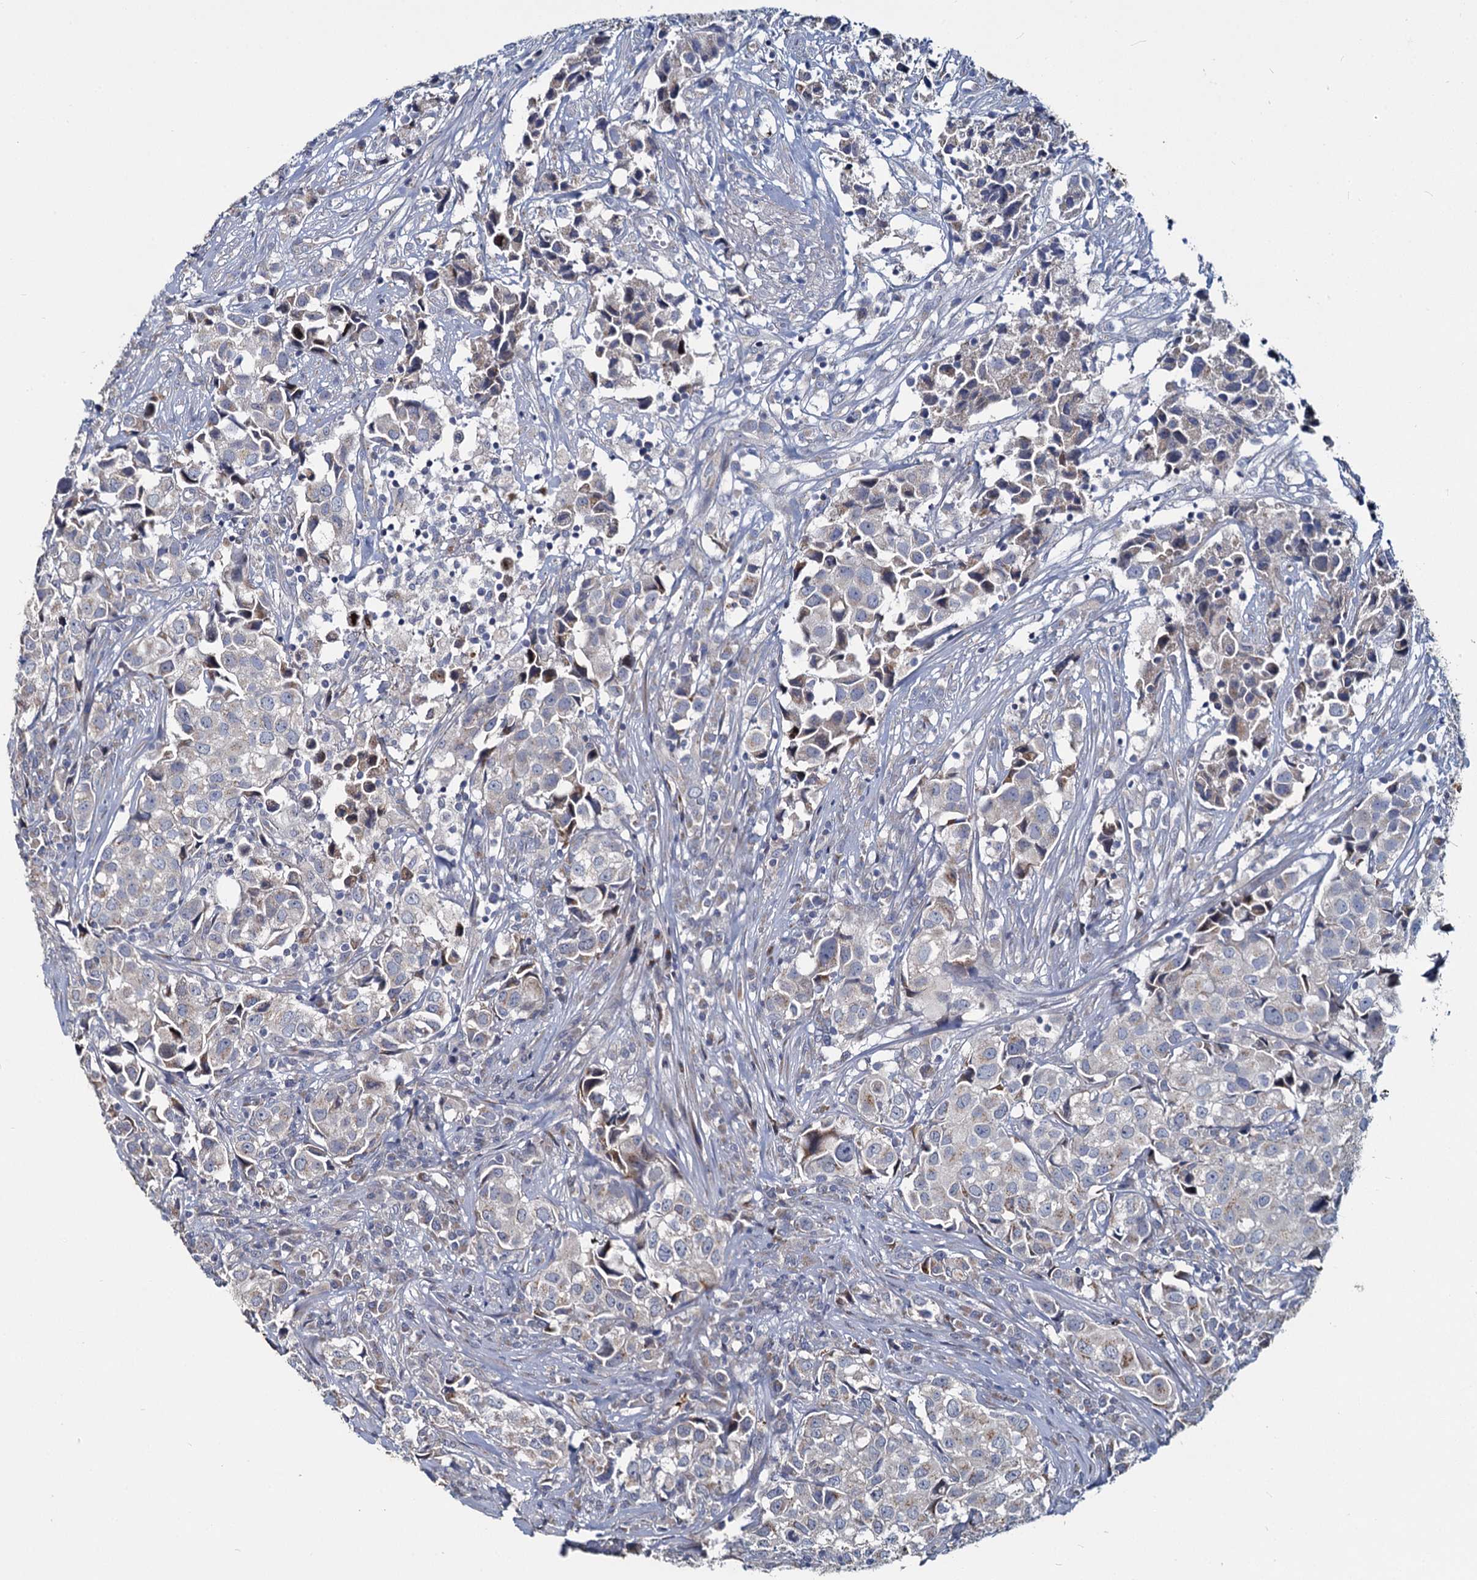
{"staining": {"intensity": "negative", "quantity": "none", "location": "none"}, "tissue": "urothelial cancer", "cell_type": "Tumor cells", "image_type": "cancer", "snomed": [{"axis": "morphology", "description": "Urothelial carcinoma, High grade"}, {"axis": "topography", "description": "Urinary bladder"}], "caption": "Histopathology image shows no protein staining in tumor cells of urothelial cancer tissue. Nuclei are stained in blue.", "gene": "DCUN1D2", "patient": {"sex": "female", "age": 75}}